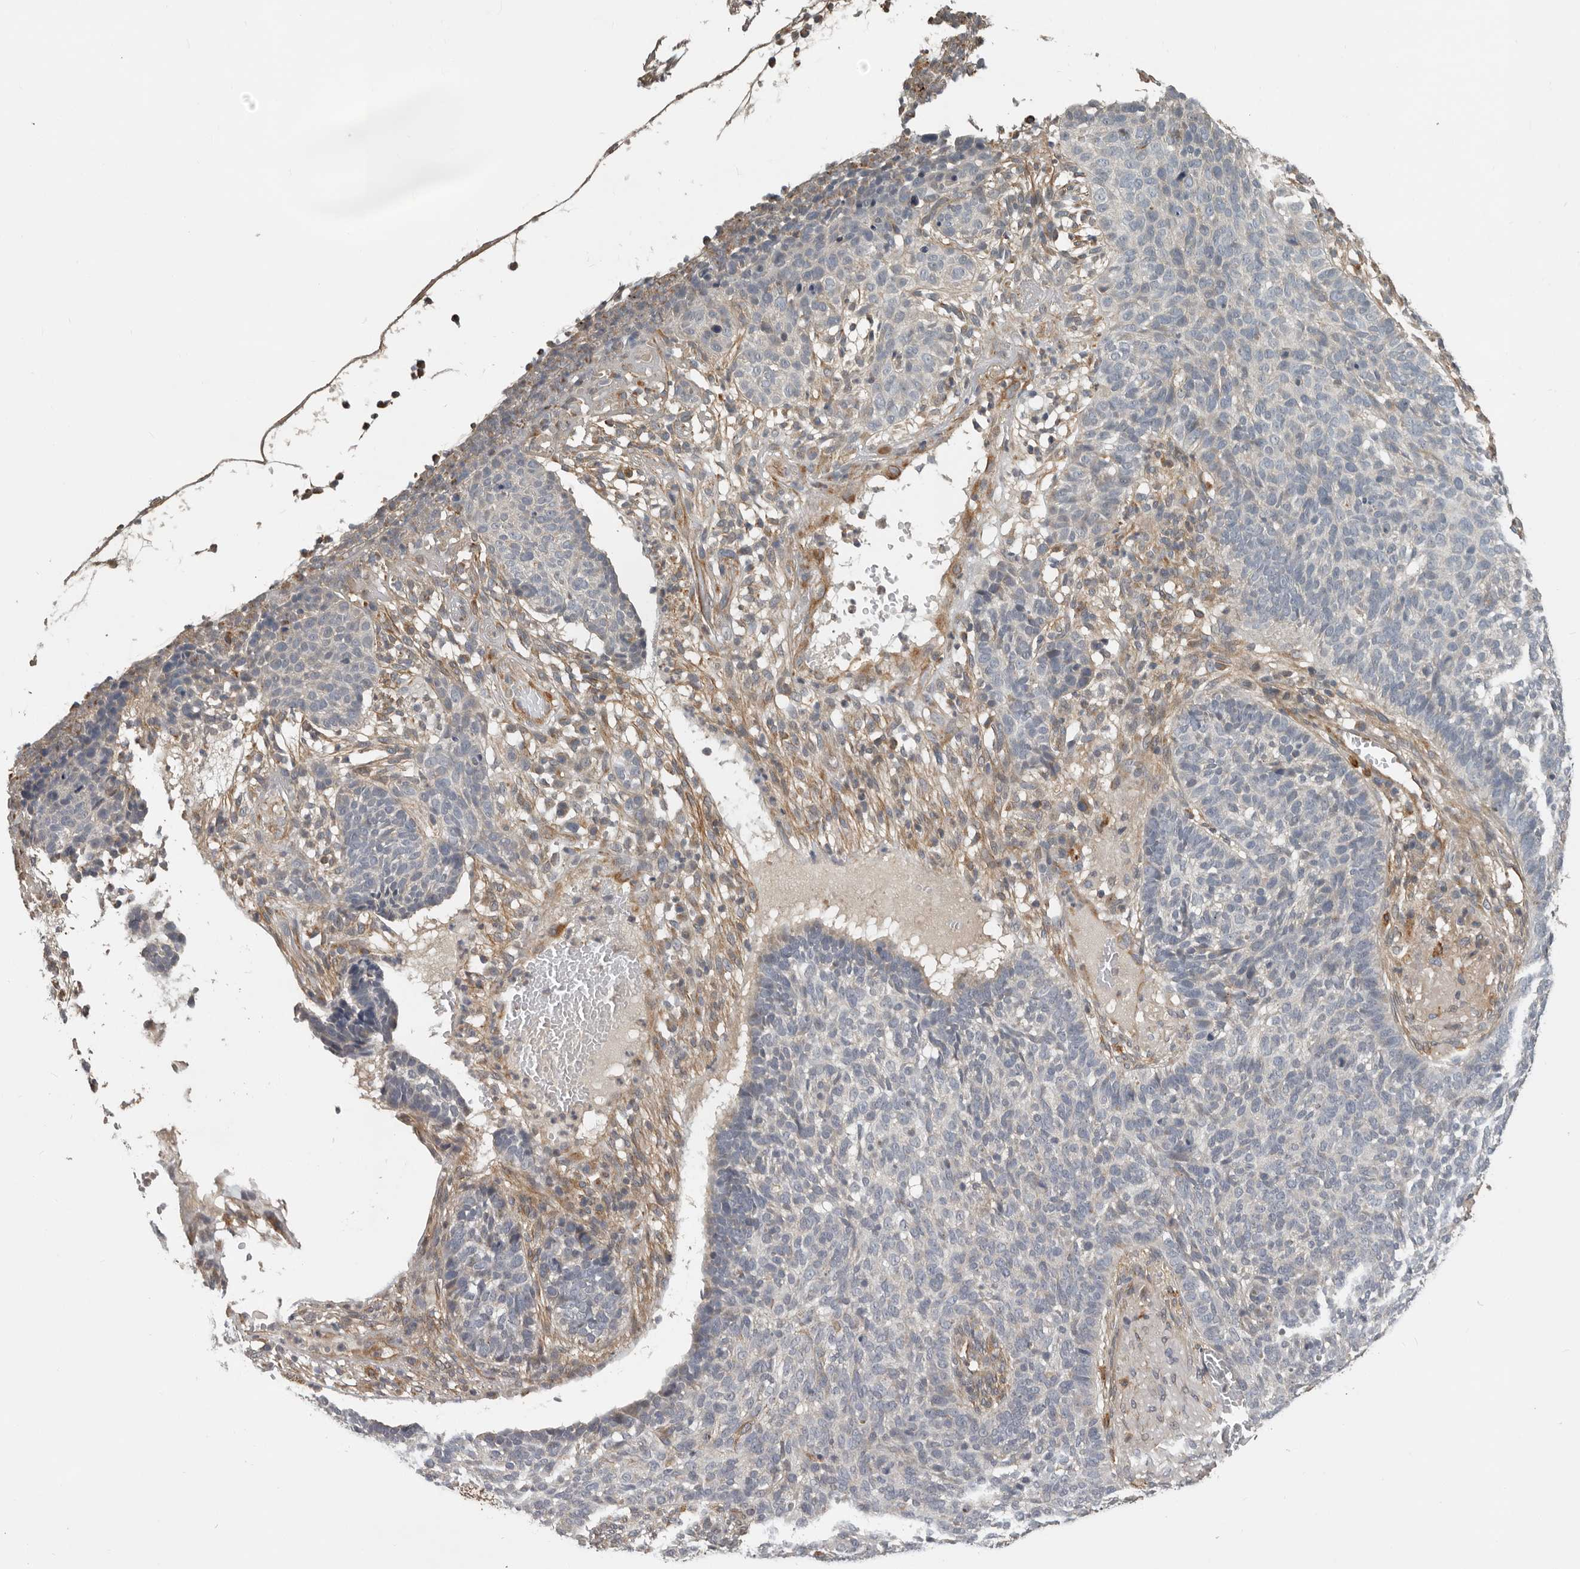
{"staining": {"intensity": "negative", "quantity": "none", "location": "none"}, "tissue": "skin cancer", "cell_type": "Tumor cells", "image_type": "cancer", "snomed": [{"axis": "morphology", "description": "Basal cell carcinoma"}, {"axis": "topography", "description": "Skin"}], "caption": "An IHC histopathology image of skin basal cell carcinoma is shown. There is no staining in tumor cells of skin basal cell carcinoma.", "gene": "RNF157", "patient": {"sex": "male", "age": 85}}